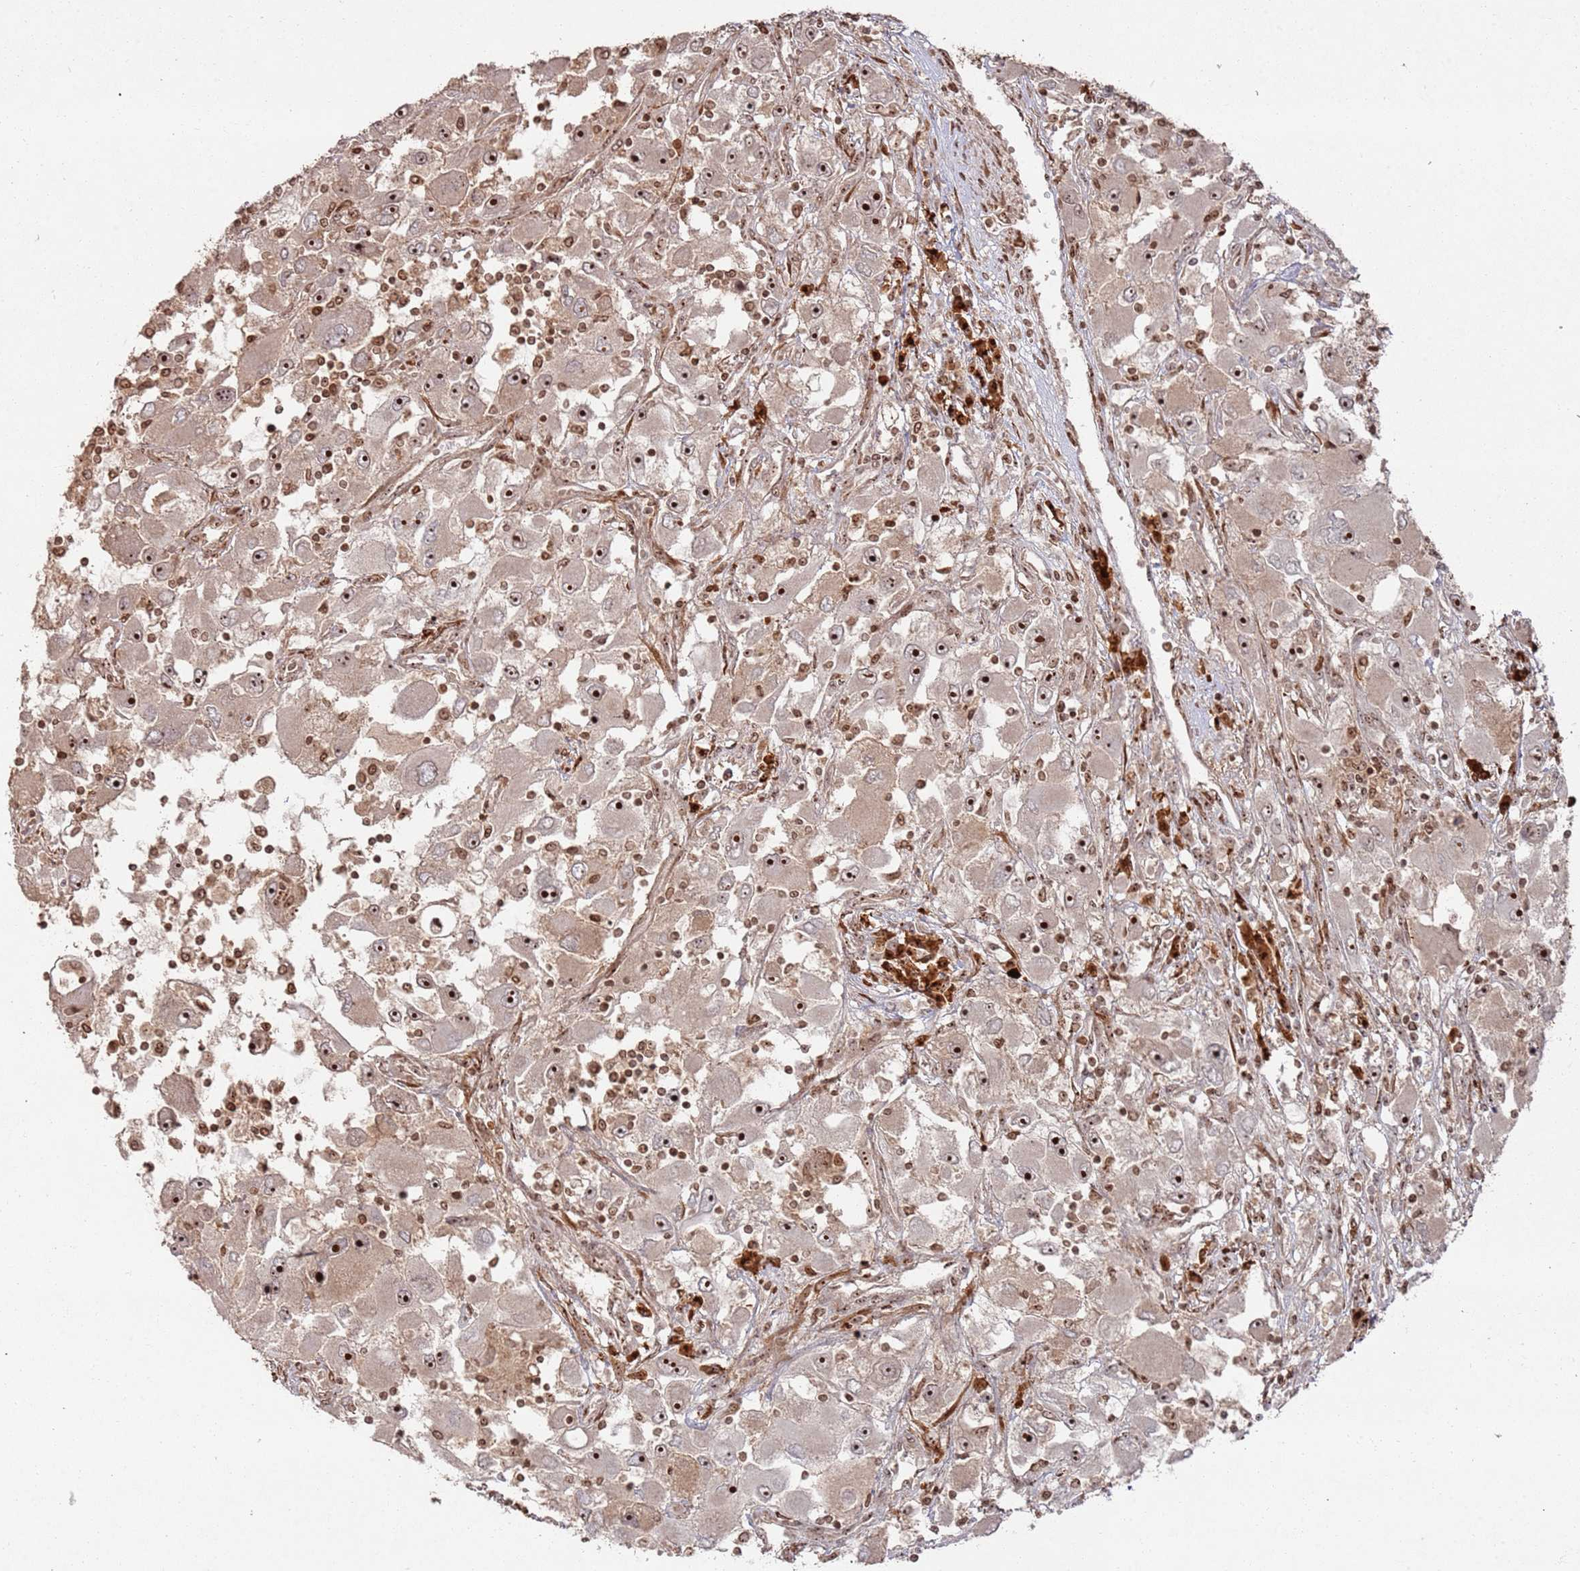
{"staining": {"intensity": "strong", "quantity": ">75%", "location": "nuclear"}, "tissue": "renal cancer", "cell_type": "Tumor cells", "image_type": "cancer", "snomed": [{"axis": "morphology", "description": "Adenocarcinoma, NOS"}, {"axis": "topography", "description": "Kidney"}], "caption": "There is high levels of strong nuclear staining in tumor cells of renal cancer, as demonstrated by immunohistochemical staining (brown color).", "gene": "UTP11", "patient": {"sex": "female", "age": 52}}